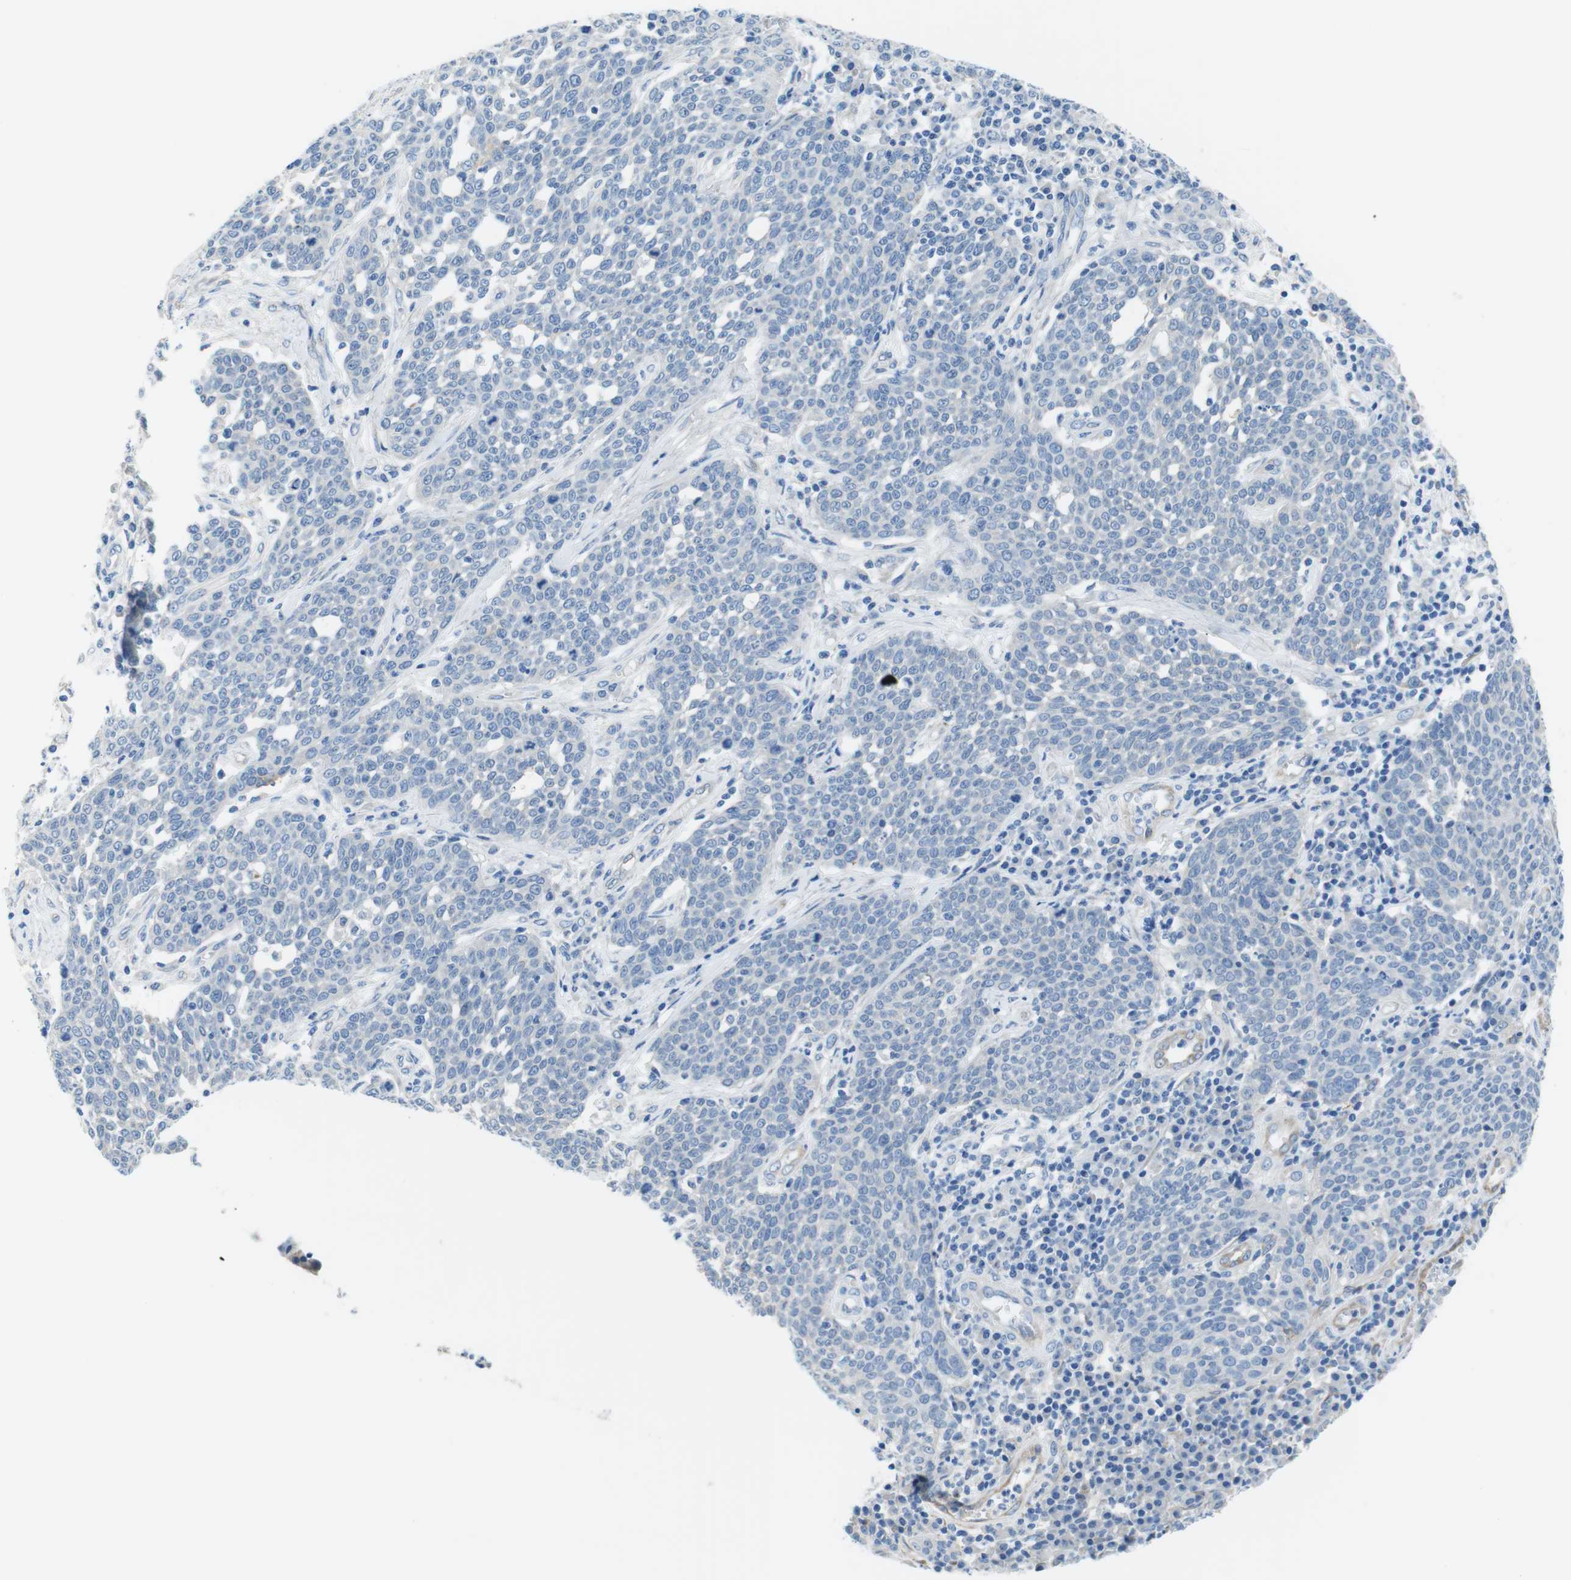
{"staining": {"intensity": "negative", "quantity": "none", "location": "none"}, "tissue": "cervical cancer", "cell_type": "Tumor cells", "image_type": "cancer", "snomed": [{"axis": "morphology", "description": "Squamous cell carcinoma, NOS"}, {"axis": "topography", "description": "Cervix"}], "caption": "The image shows no significant positivity in tumor cells of cervical squamous cell carcinoma. (Brightfield microscopy of DAB (3,3'-diaminobenzidine) IHC at high magnification).", "gene": "CDH8", "patient": {"sex": "female", "age": 34}}